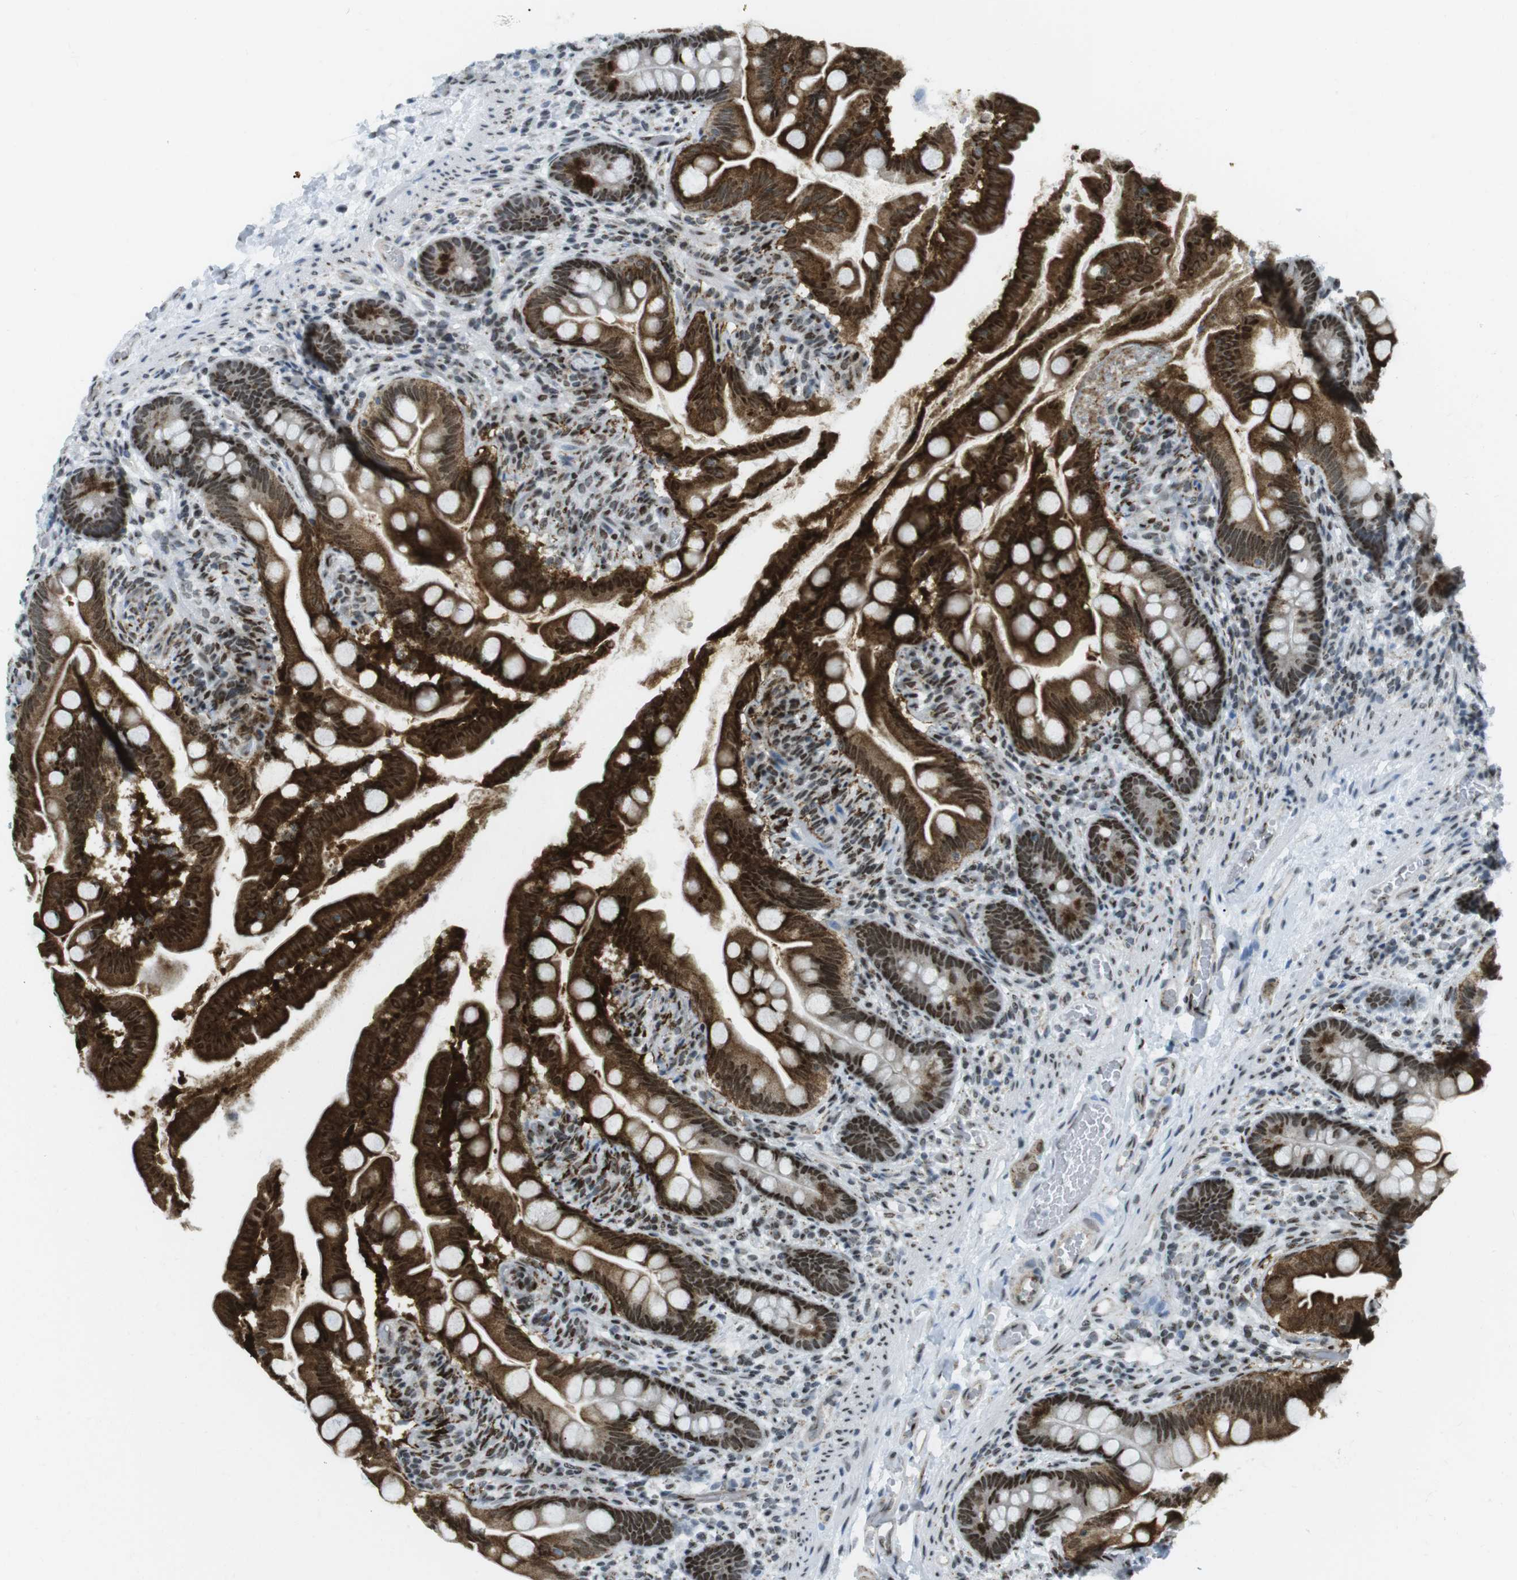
{"staining": {"intensity": "strong", "quantity": ">75%", "location": "cytoplasmic/membranous,nuclear"}, "tissue": "small intestine", "cell_type": "Glandular cells", "image_type": "normal", "snomed": [{"axis": "morphology", "description": "Normal tissue, NOS"}, {"axis": "topography", "description": "Small intestine"}], "caption": "This image shows immunohistochemistry staining of unremarkable small intestine, with high strong cytoplasmic/membranous,nuclear staining in about >75% of glandular cells.", "gene": "ARID1A", "patient": {"sex": "female", "age": 56}}